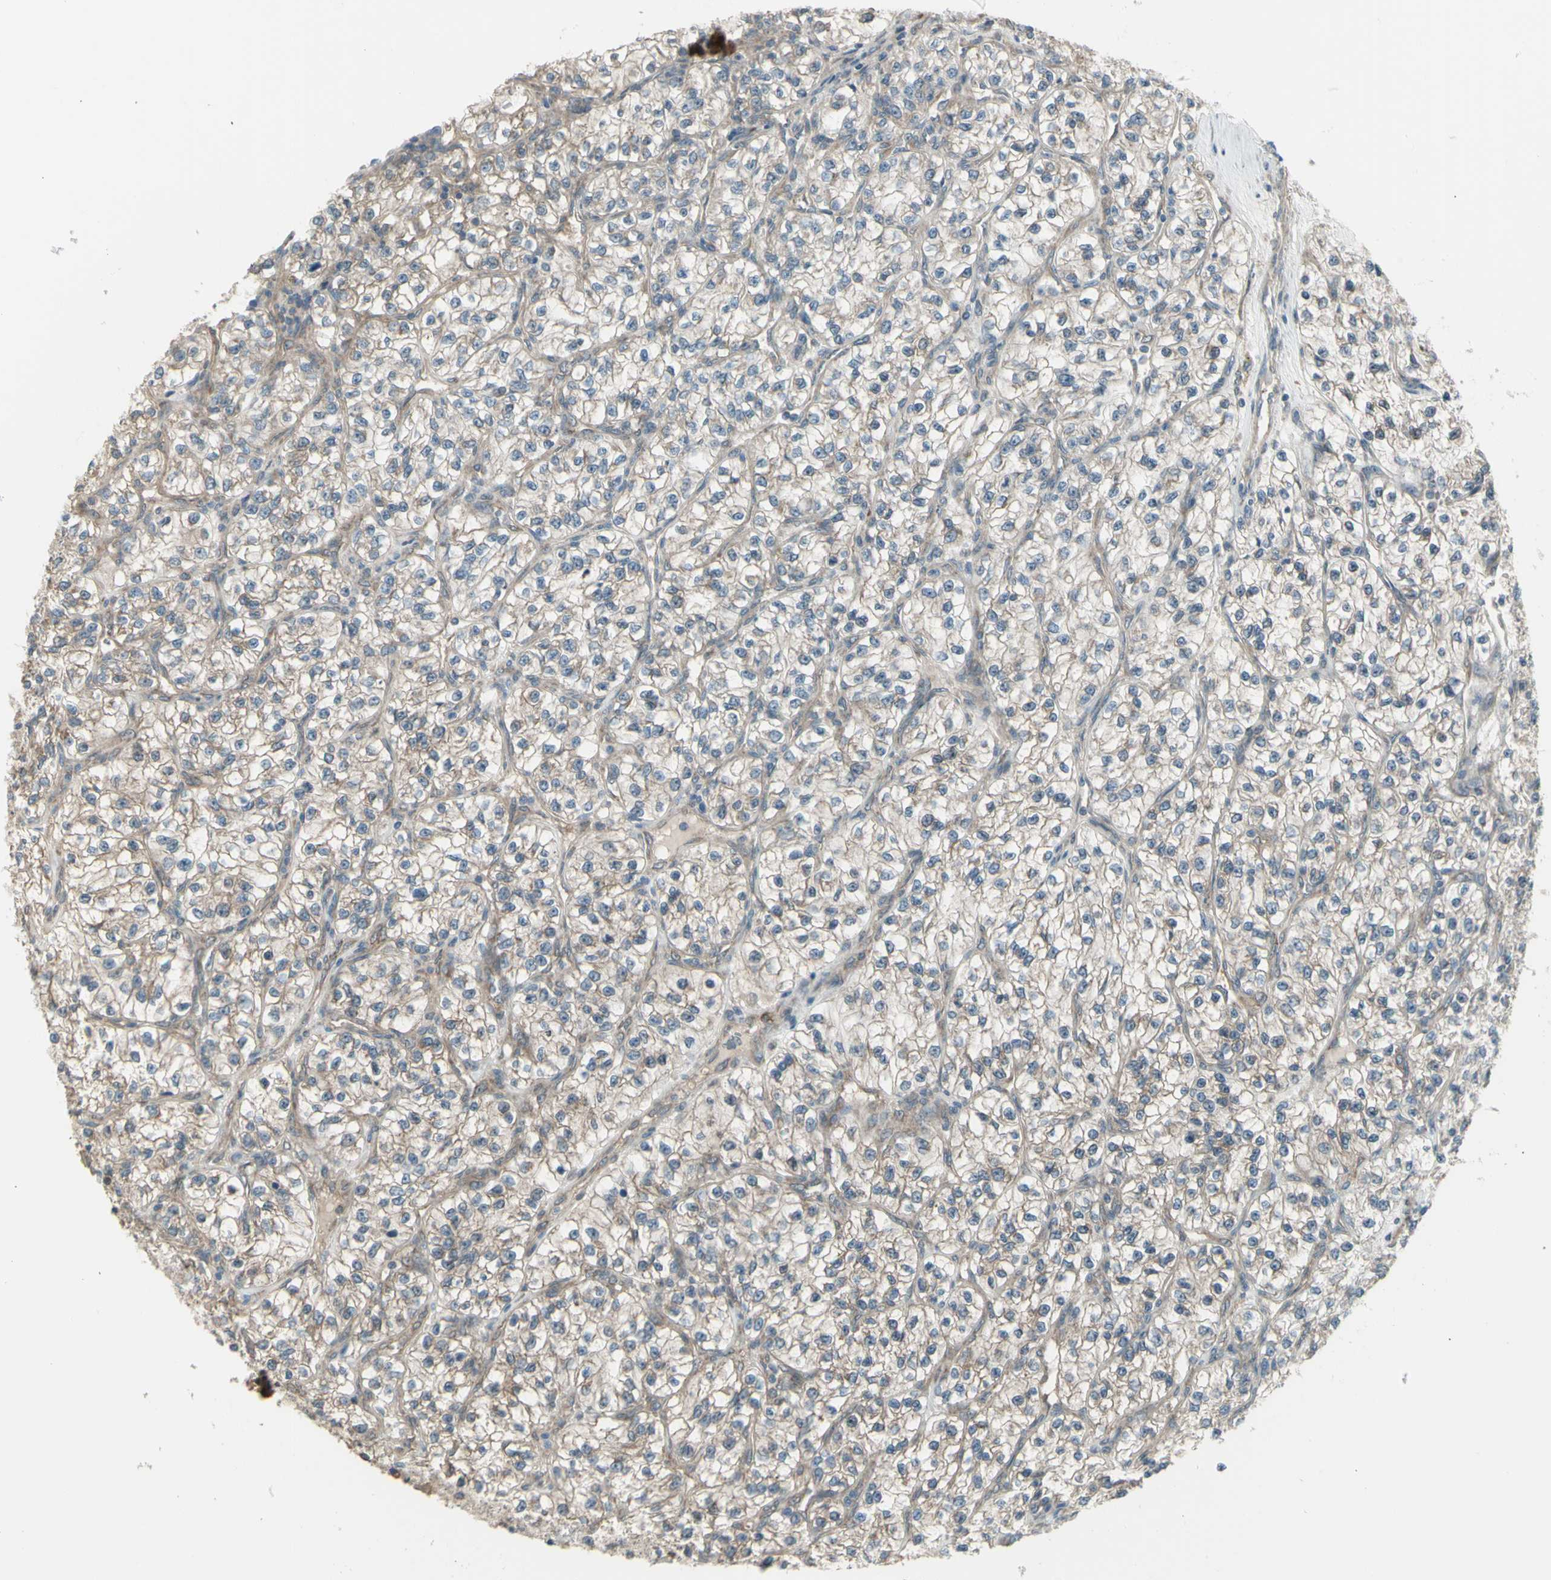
{"staining": {"intensity": "weak", "quantity": "25%-75%", "location": "cytoplasmic/membranous"}, "tissue": "renal cancer", "cell_type": "Tumor cells", "image_type": "cancer", "snomed": [{"axis": "morphology", "description": "Adenocarcinoma, NOS"}, {"axis": "topography", "description": "Kidney"}], "caption": "Tumor cells exhibit low levels of weak cytoplasmic/membranous staining in about 25%-75% of cells in renal cancer.", "gene": "NAXD", "patient": {"sex": "female", "age": 57}}